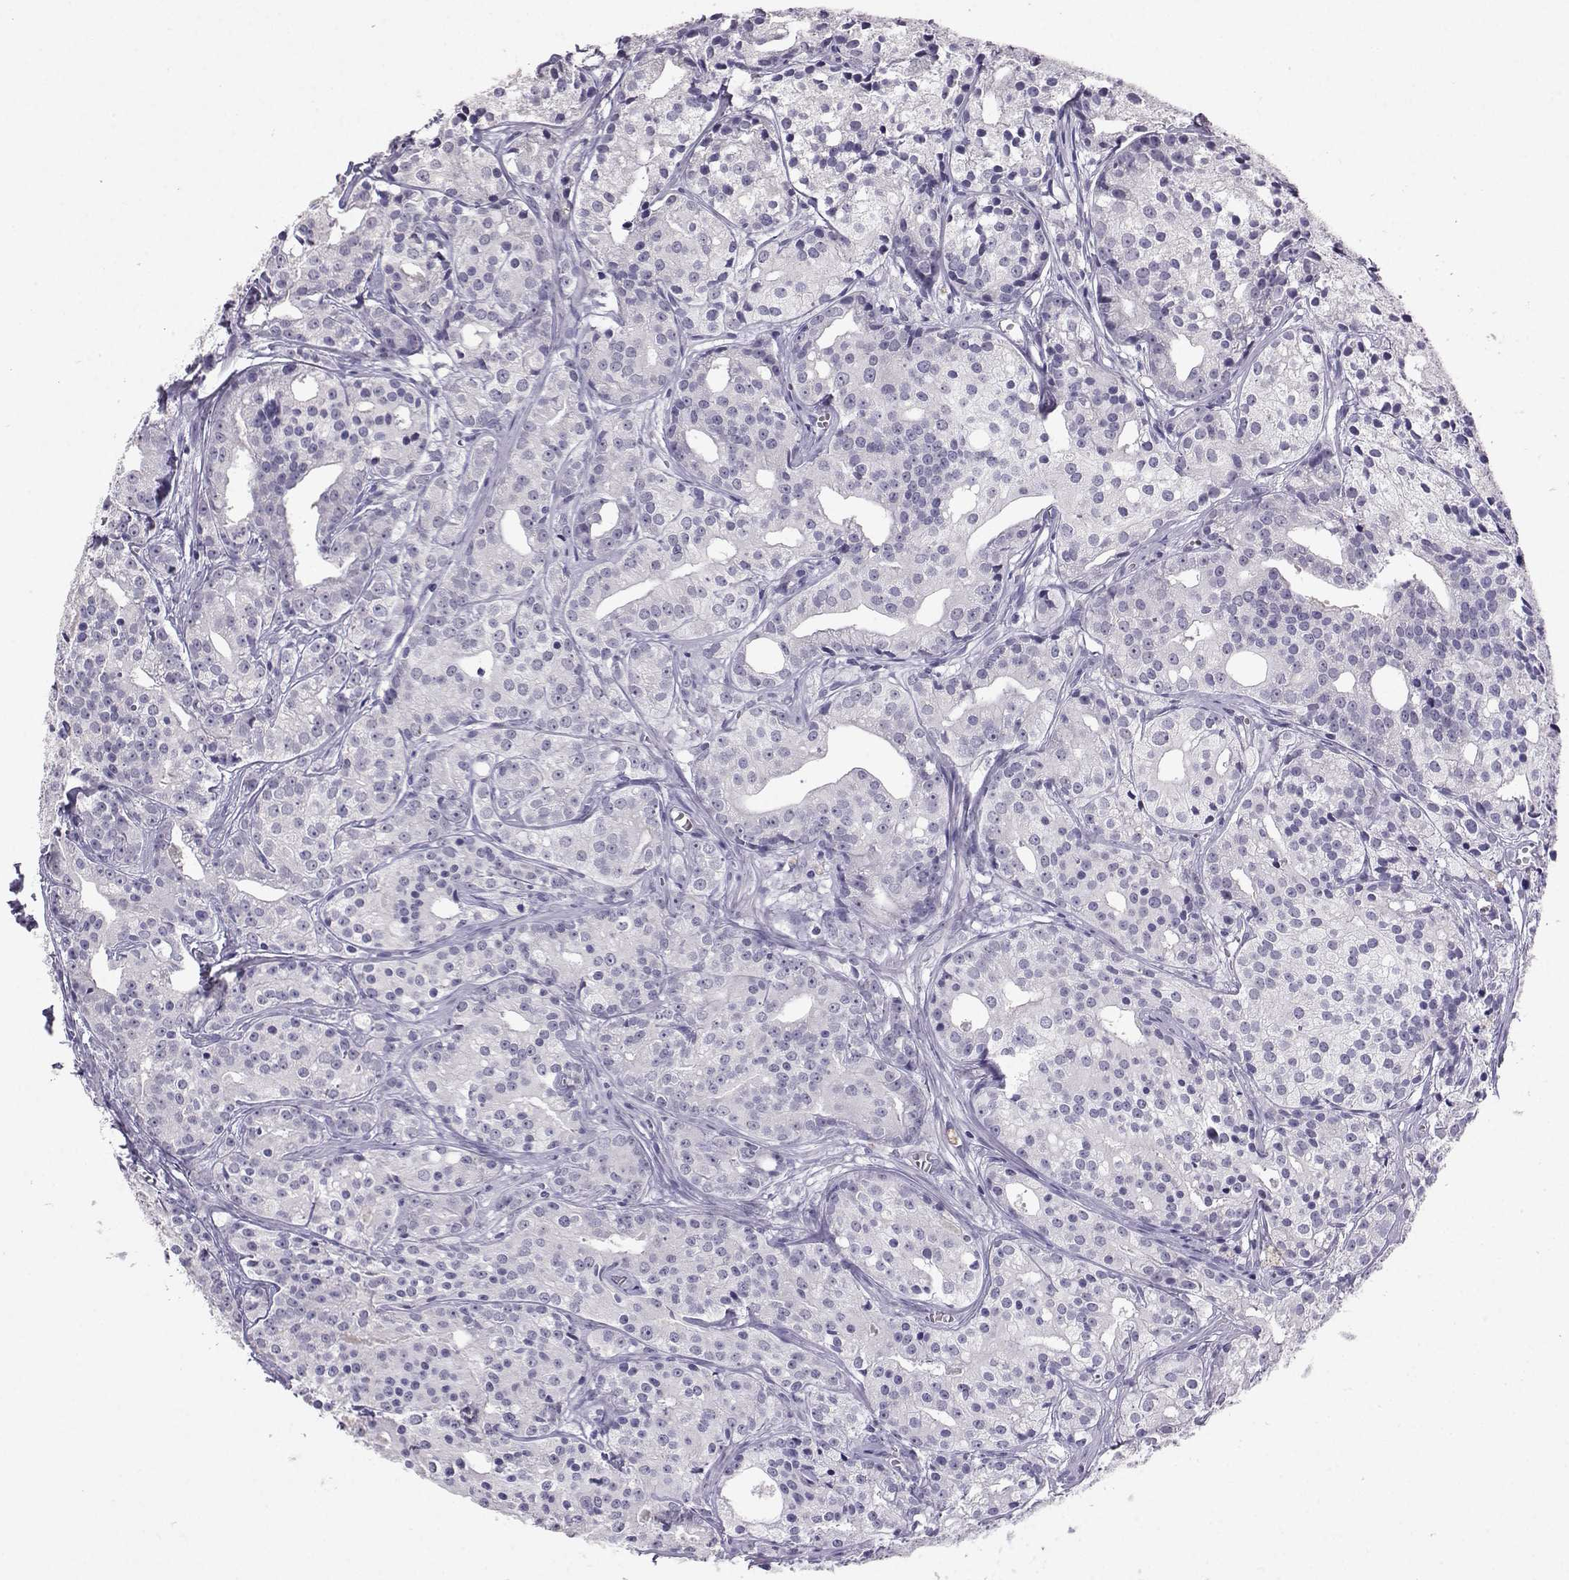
{"staining": {"intensity": "negative", "quantity": "none", "location": "none"}, "tissue": "prostate cancer", "cell_type": "Tumor cells", "image_type": "cancer", "snomed": [{"axis": "morphology", "description": "Adenocarcinoma, Medium grade"}, {"axis": "topography", "description": "Prostate"}], "caption": "Photomicrograph shows no significant protein staining in tumor cells of prostate cancer (adenocarcinoma (medium-grade)).", "gene": "TBR1", "patient": {"sex": "male", "age": 74}}